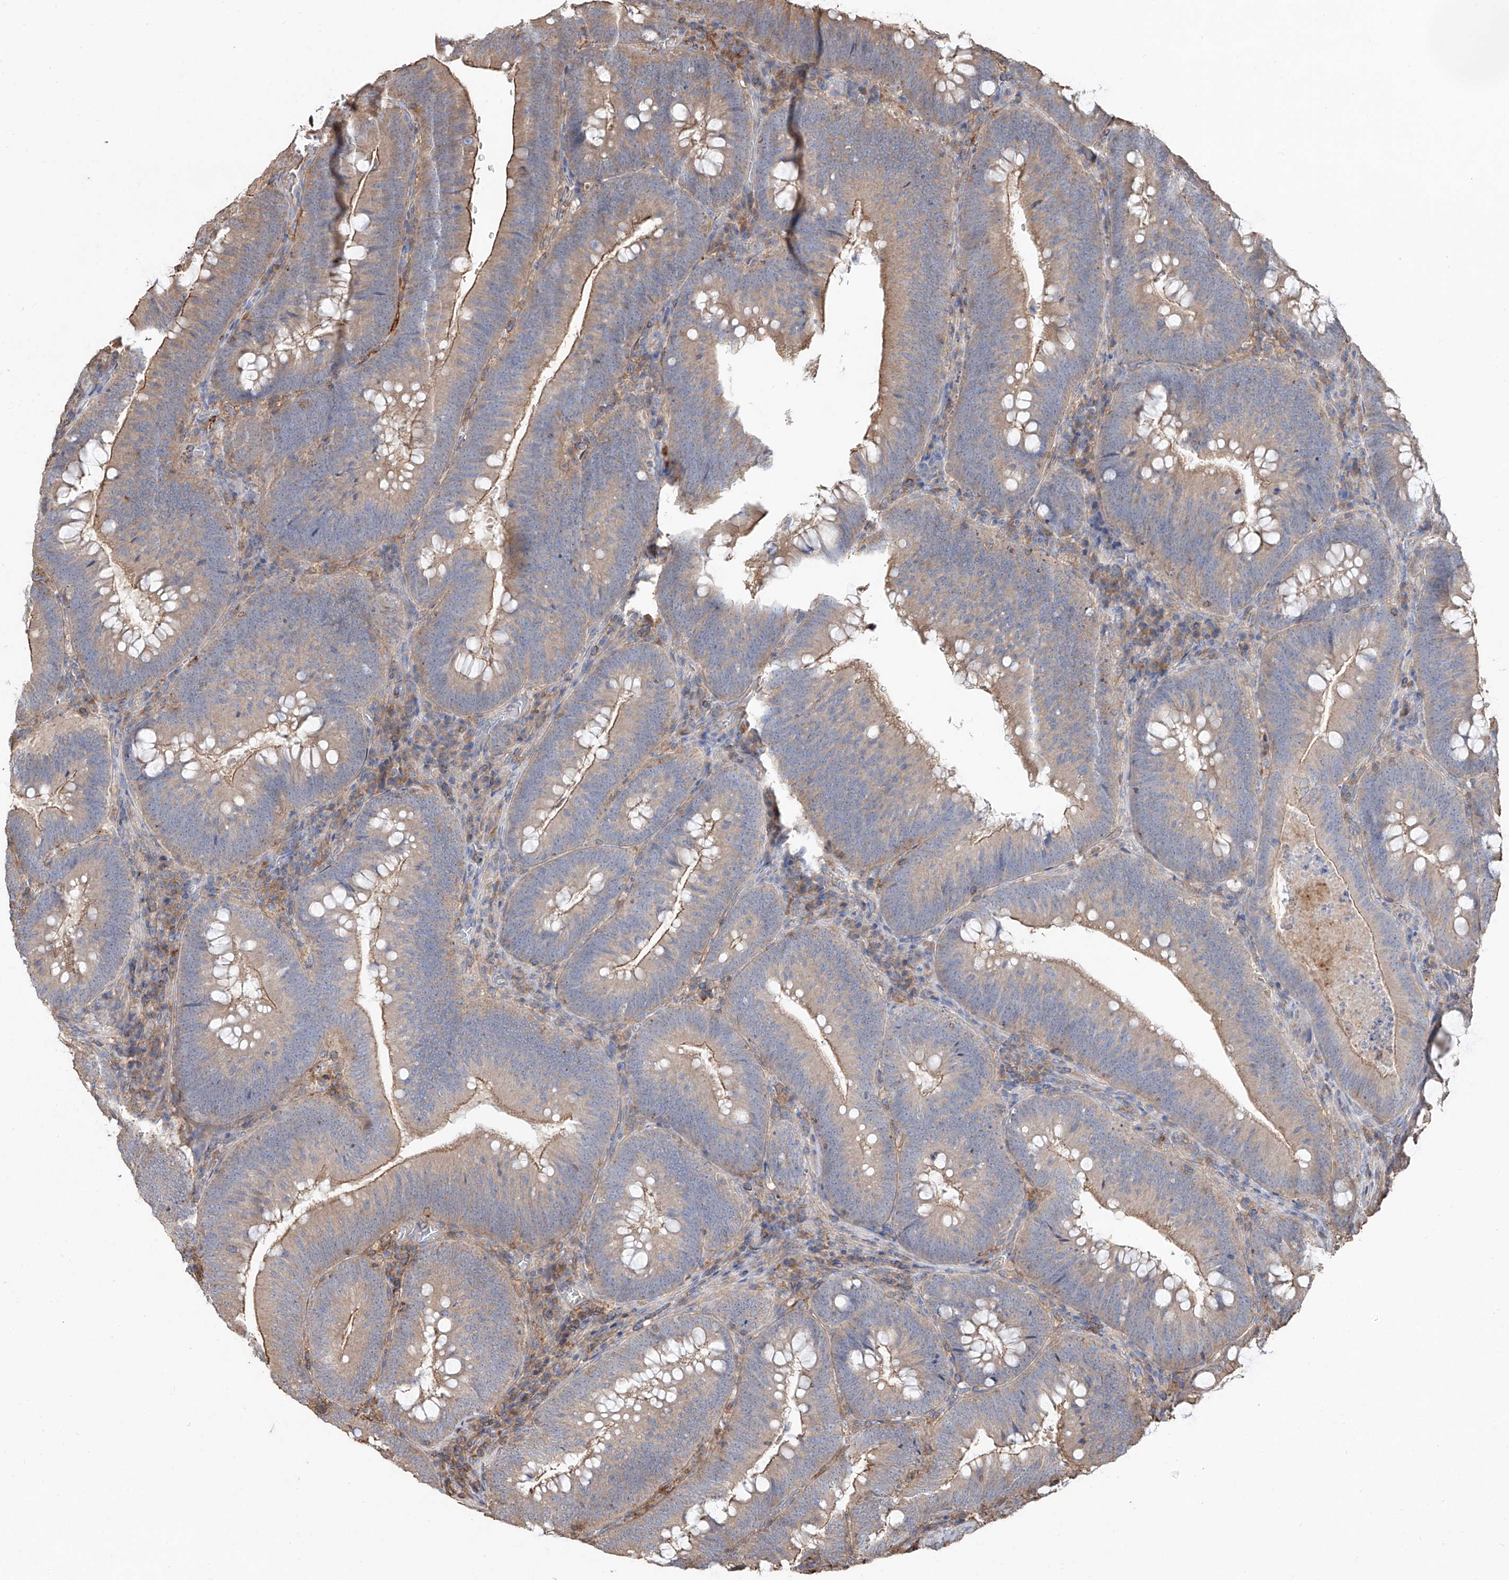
{"staining": {"intensity": "moderate", "quantity": "25%-75%", "location": "cytoplasmic/membranous"}, "tissue": "colorectal cancer", "cell_type": "Tumor cells", "image_type": "cancer", "snomed": [{"axis": "morphology", "description": "Normal tissue, NOS"}, {"axis": "topography", "description": "Colon"}], "caption": "The micrograph exhibits staining of colorectal cancer, revealing moderate cytoplasmic/membranous protein expression (brown color) within tumor cells. The staining was performed using DAB, with brown indicating positive protein expression. Nuclei are stained blue with hematoxylin.", "gene": "EDN1", "patient": {"sex": "female", "age": 82}}